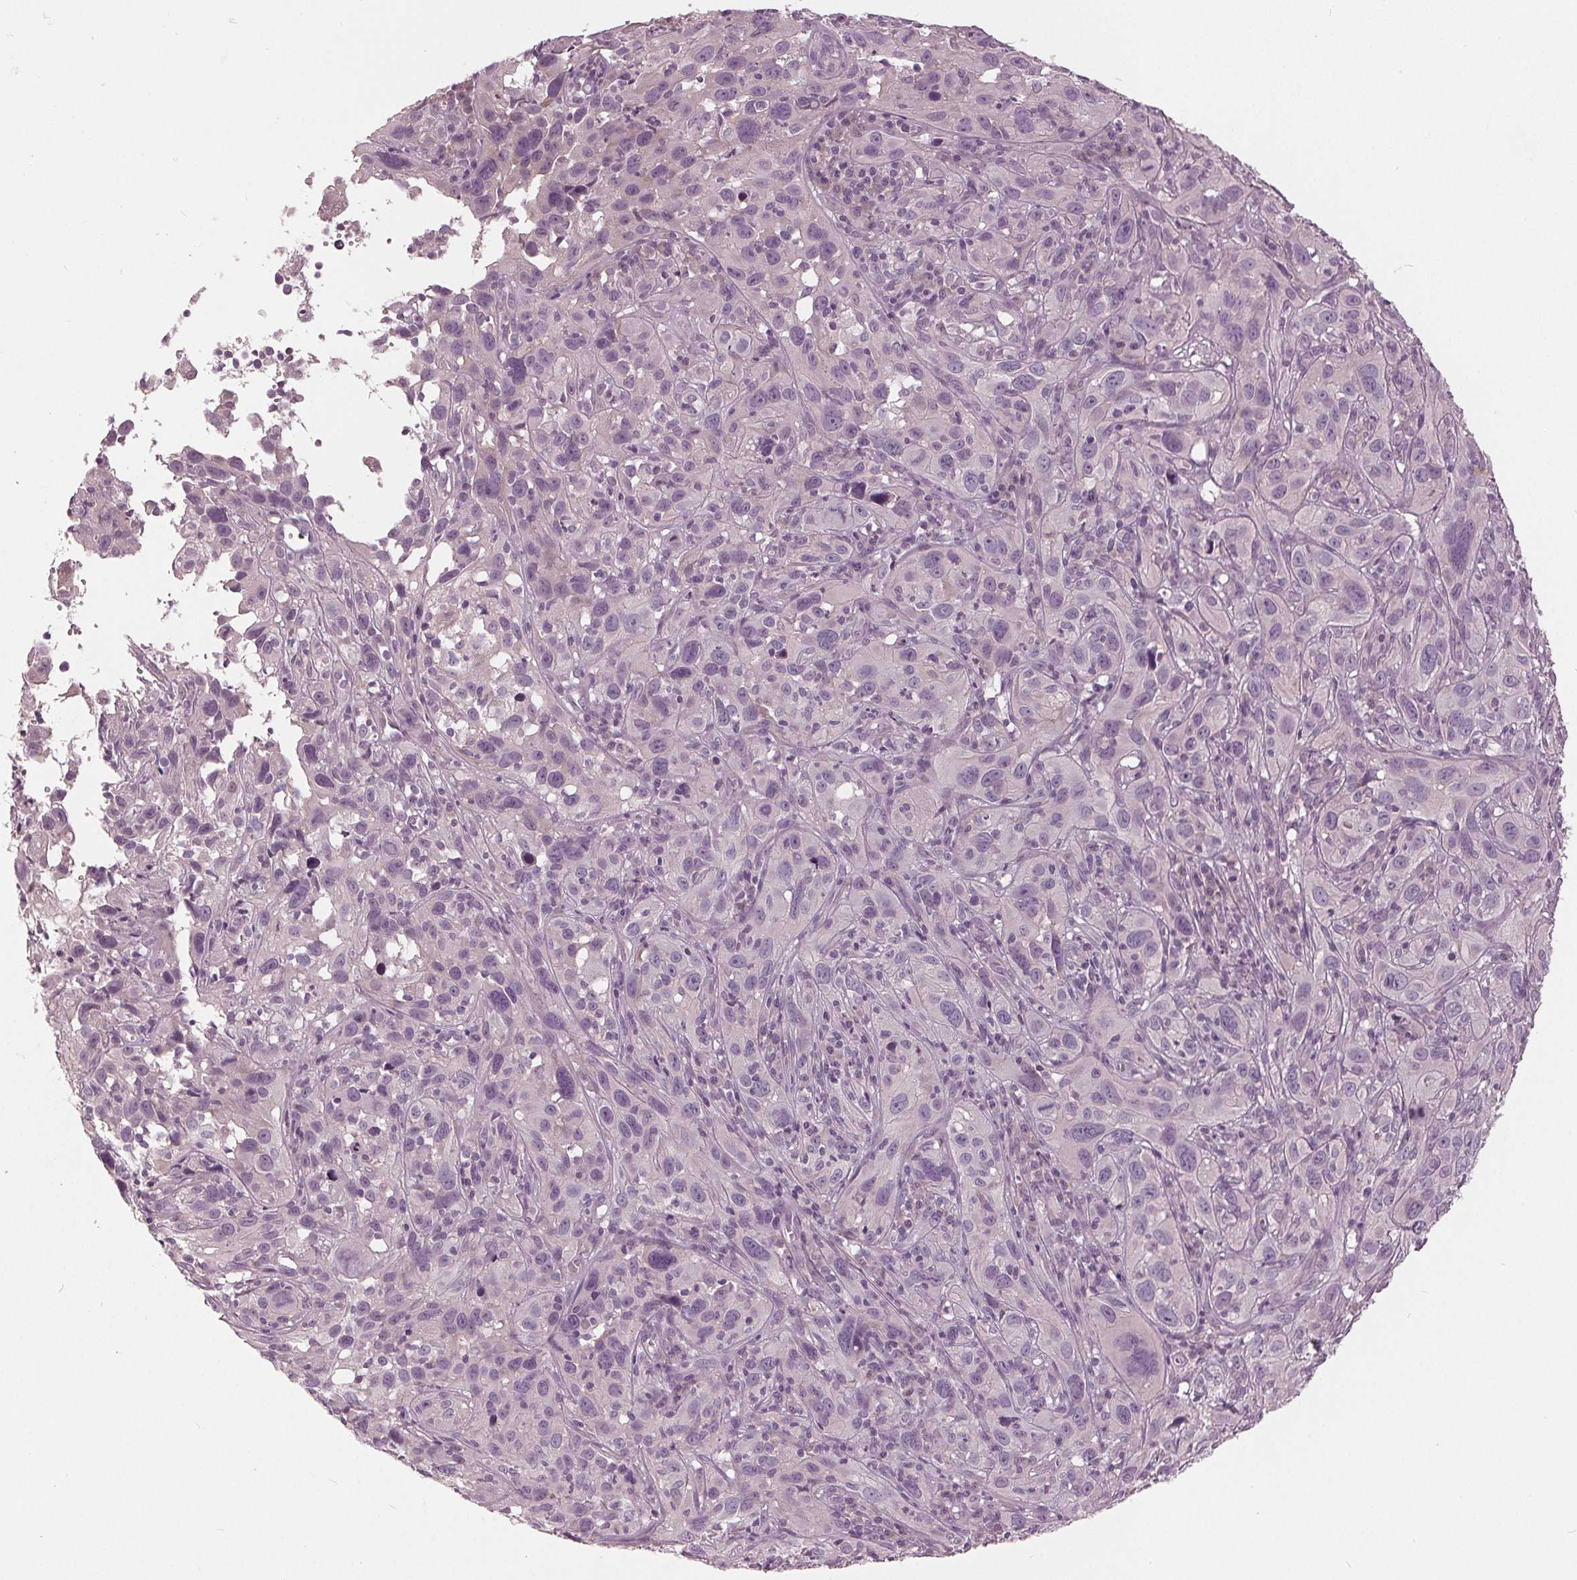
{"staining": {"intensity": "negative", "quantity": "none", "location": "none"}, "tissue": "cervical cancer", "cell_type": "Tumor cells", "image_type": "cancer", "snomed": [{"axis": "morphology", "description": "Squamous cell carcinoma, NOS"}, {"axis": "topography", "description": "Cervix"}], "caption": "Immunohistochemistry image of cervical cancer stained for a protein (brown), which shows no expression in tumor cells.", "gene": "KLK13", "patient": {"sex": "female", "age": 37}}